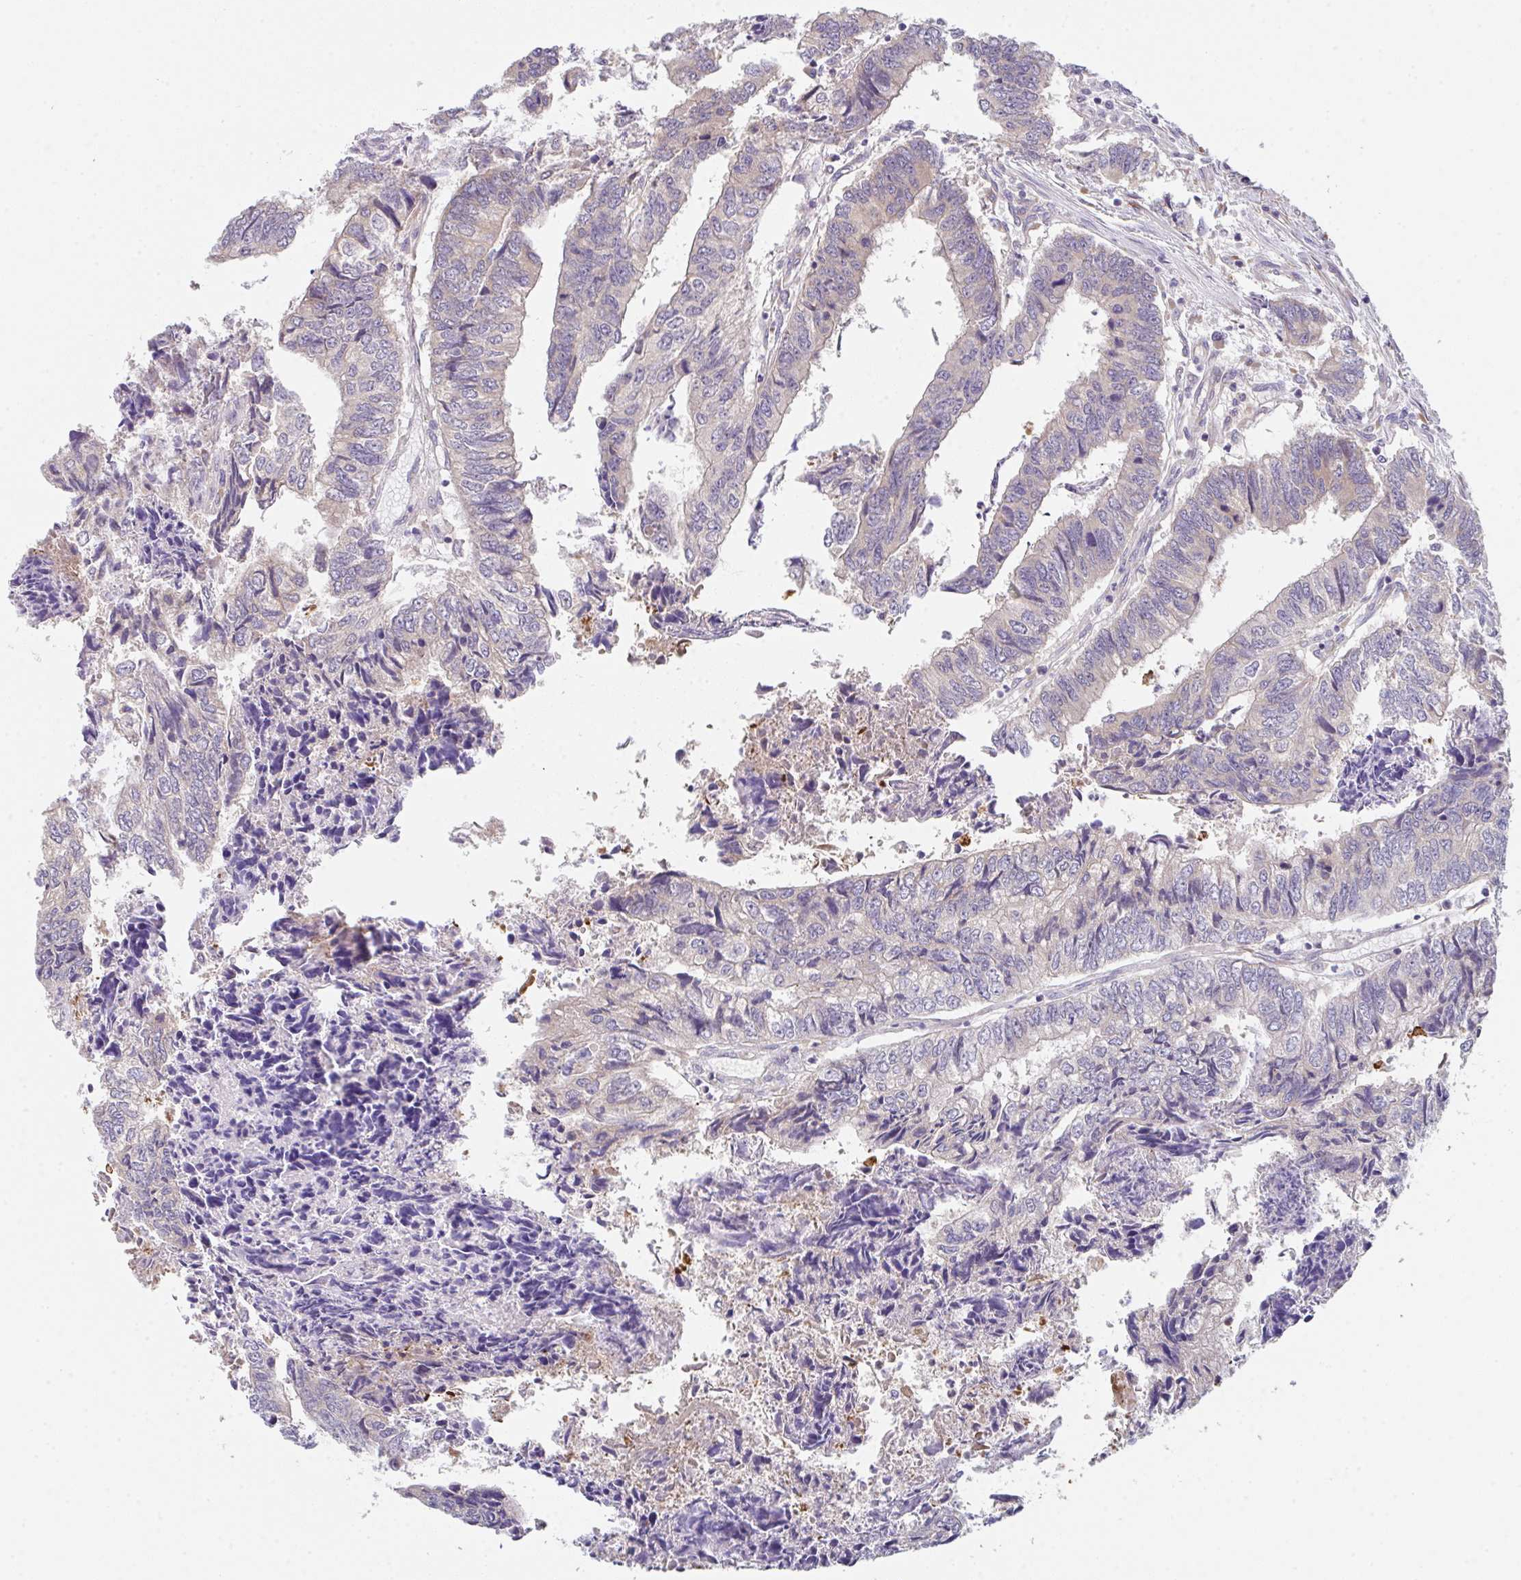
{"staining": {"intensity": "negative", "quantity": "none", "location": "none"}, "tissue": "colorectal cancer", "cell_type": "Tumor cells", "image_type": "cancer", "snomed": [{"axis": "morphology", "description": "Adenocarcinoma, NOS"}, {"axis": "topography", "description": "Colon"}], "caption": "This is an immunohistochemistry (IHC) image of human colorectal cancer. There is no positivity in tumor cells.", "gene": "TSPAN31", "patient": {"sex": "male", "age": 86}}